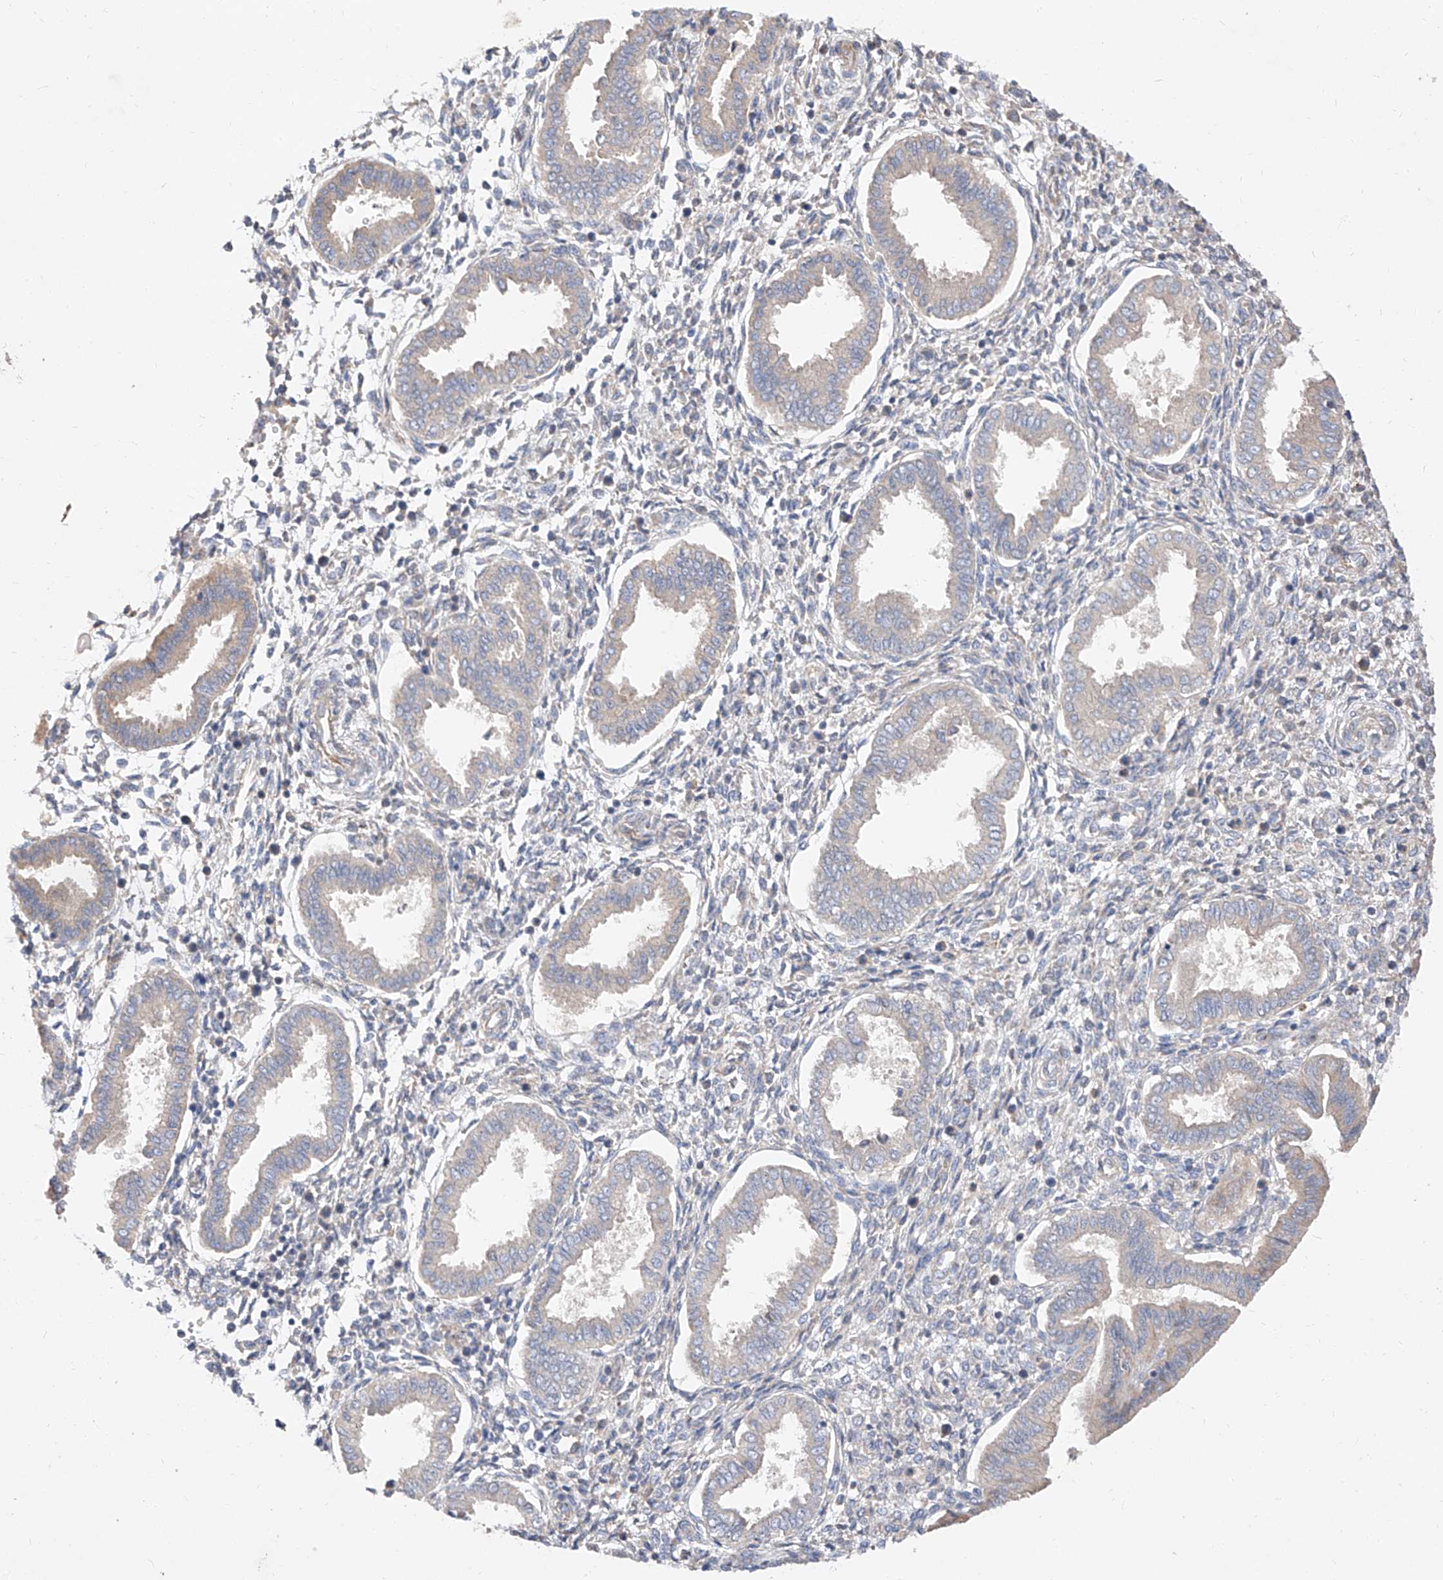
{"staining": {"intensity": "negative", "quantity": "none", "location": "none"}, "tissue": "endometrium", "cell_type": "Cells in endometrial stroma", "image_type": "normal", "snomed": [{"axis": "morphology", "description": "Normal tissue, NOS"}, {"axis": "topography", "description": "Endometrium"}], "caption": "This is an immunohistochemistry (IHC) photomicrograph of normal endometrium. There is no expression in cells in endometrial stroma.", "gene": "DIRAS3", "patient": {"sex": "female", "age": 24}}